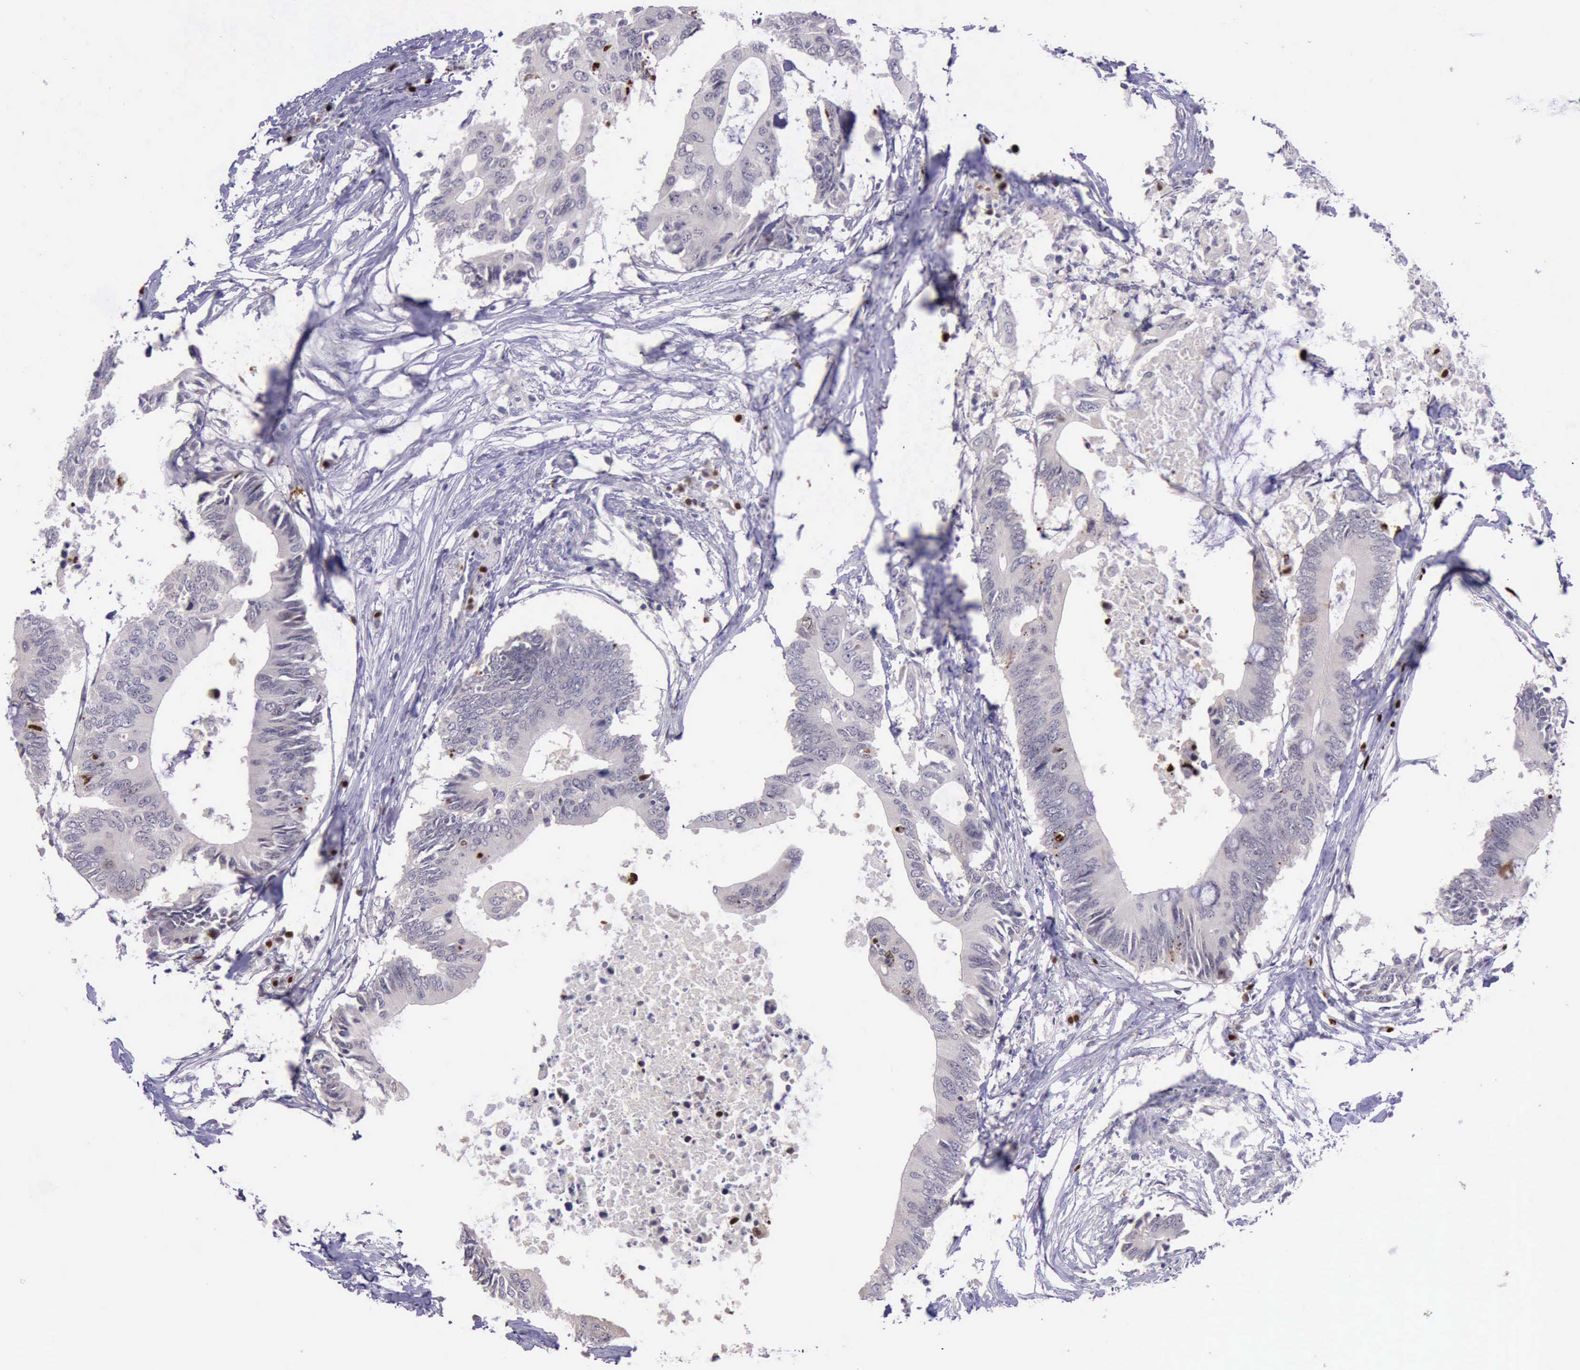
{"staining": {"intensity": "strong", "quantity": "<25%", "location": "nuclear"}, "tissue": "colorectal cancer", "cell_type": "Tumor cells", "image_type": "cancer", "snomed": [{"axis": "morphology", "description": "Adenocarcinoma, NOS"}, {"axis": "topography", "description": "Colon"}], "caption": "Human colorectal adenocarcinoma stained with a protein marker exhibits strong staining in tumor cells.", "gene": "PARP1", "patient": {"sex": "male", "age": 71}}